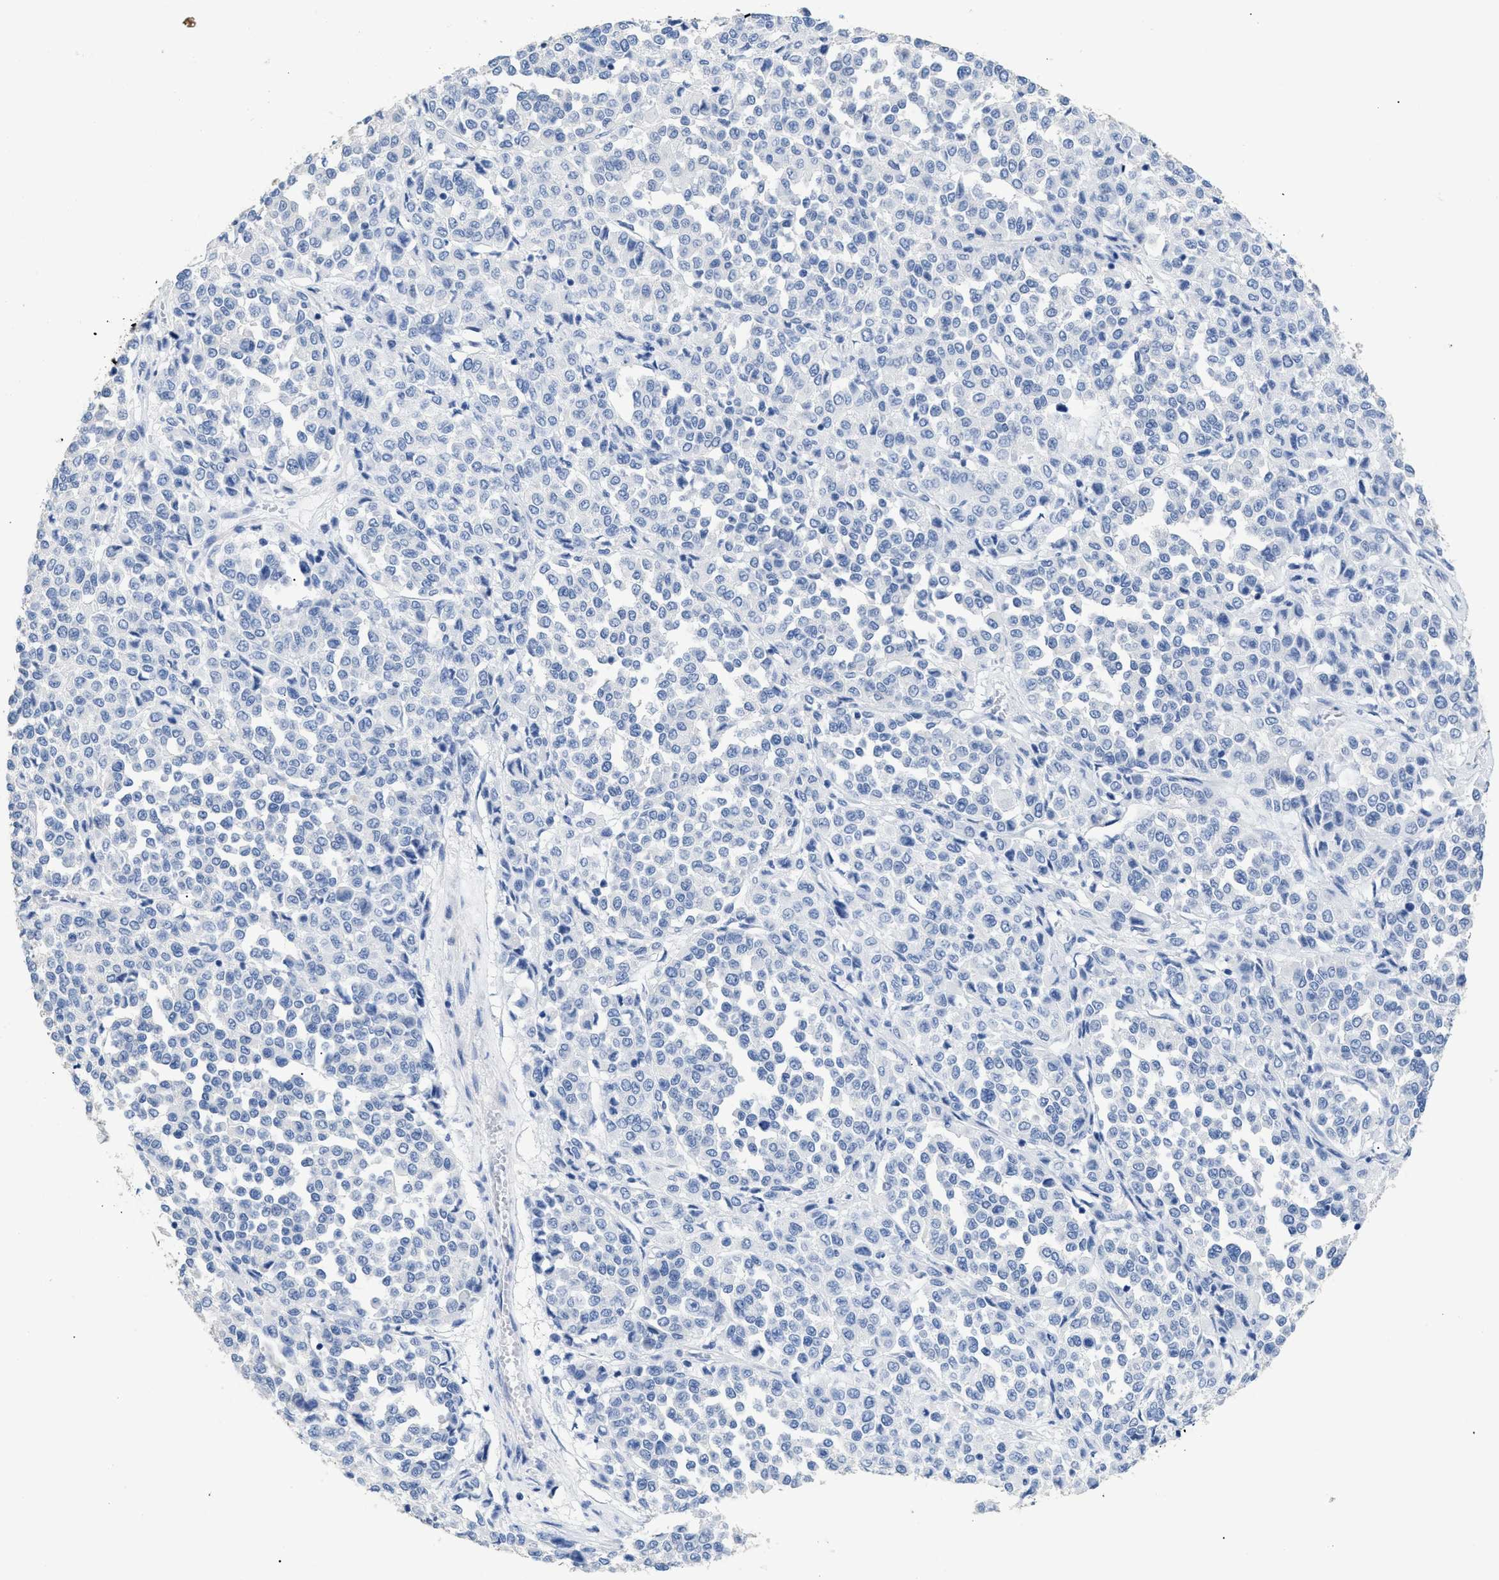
{"staining": {"intensity": "negative", "quantity": "none", "location": "none"}, "tissue": "melanoma", "cell_type": "Tumor cells", "image_type": "cancer", "snomed": [{"axis": "morphology", "description": "Malignant melanoma, Metastatic site"}, {"axis": "topography", "description": "Pancreas"}], "caption": "High magnification brightfield microscopy of melanoma stained with DAB (brown) and counterstained with hematoxylin (blue): tumor cells show no significant positivity.", "gene": "DLC1", "patient": {"sex": "female", "age": 30}}